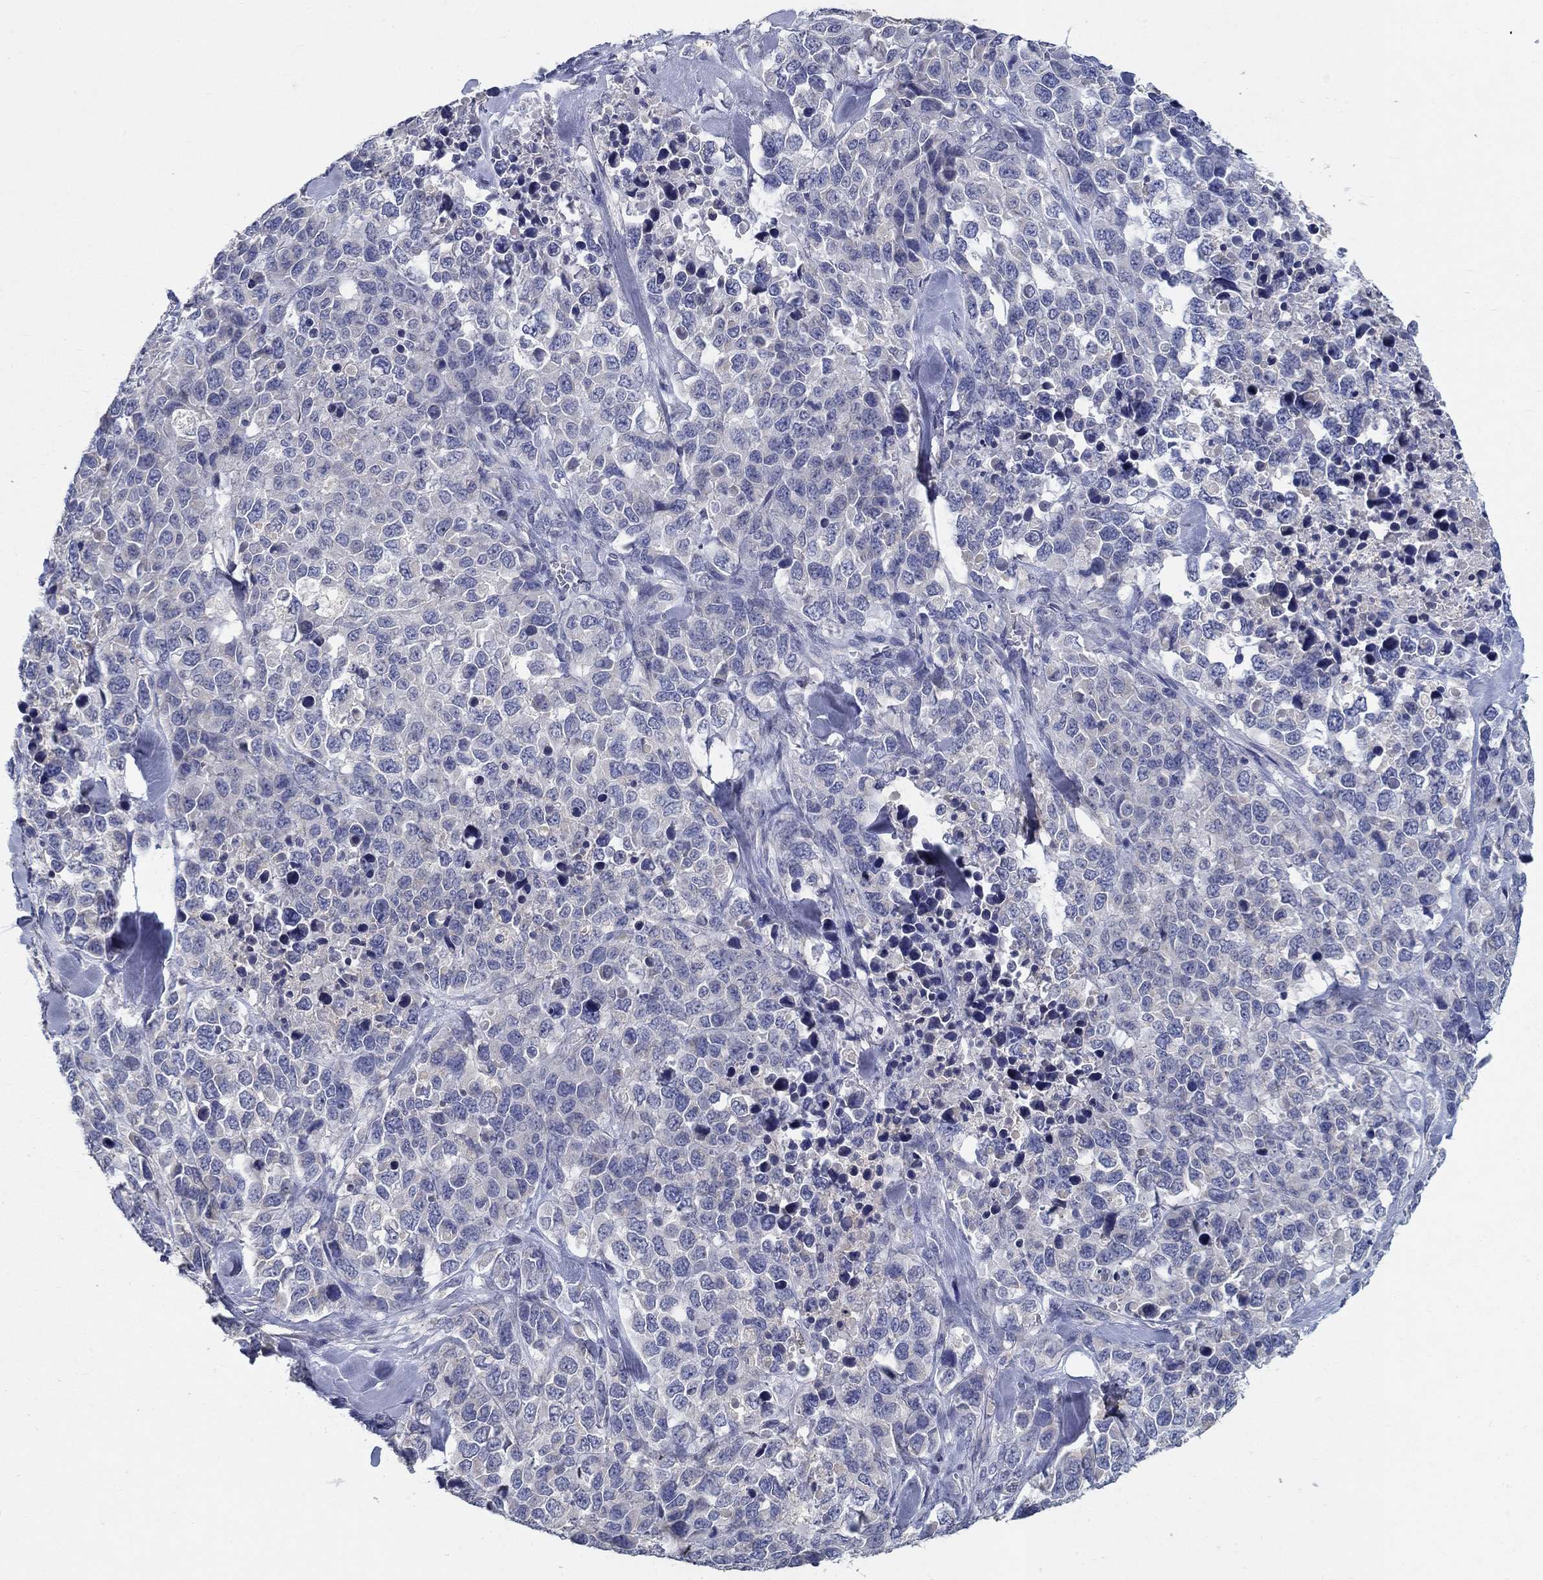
{"staining": {"intensity": "negative", "quantity": "none", "location": "none"}, "tissue": "melanoma", "cell_type": "Tumor cells", "image_type": "cancer", "snomed": [{"axis": "morphology", "description": "Malignant melanoma, Metastatic site"}, {"axis": "topography", "description": "Skin"}], "caption": "Tumor cells show no significant protein staining in melanoma. Nuclei are stained in blue.", "gene": "PROZ", "patient": {"sex": "male", "age": 84}}